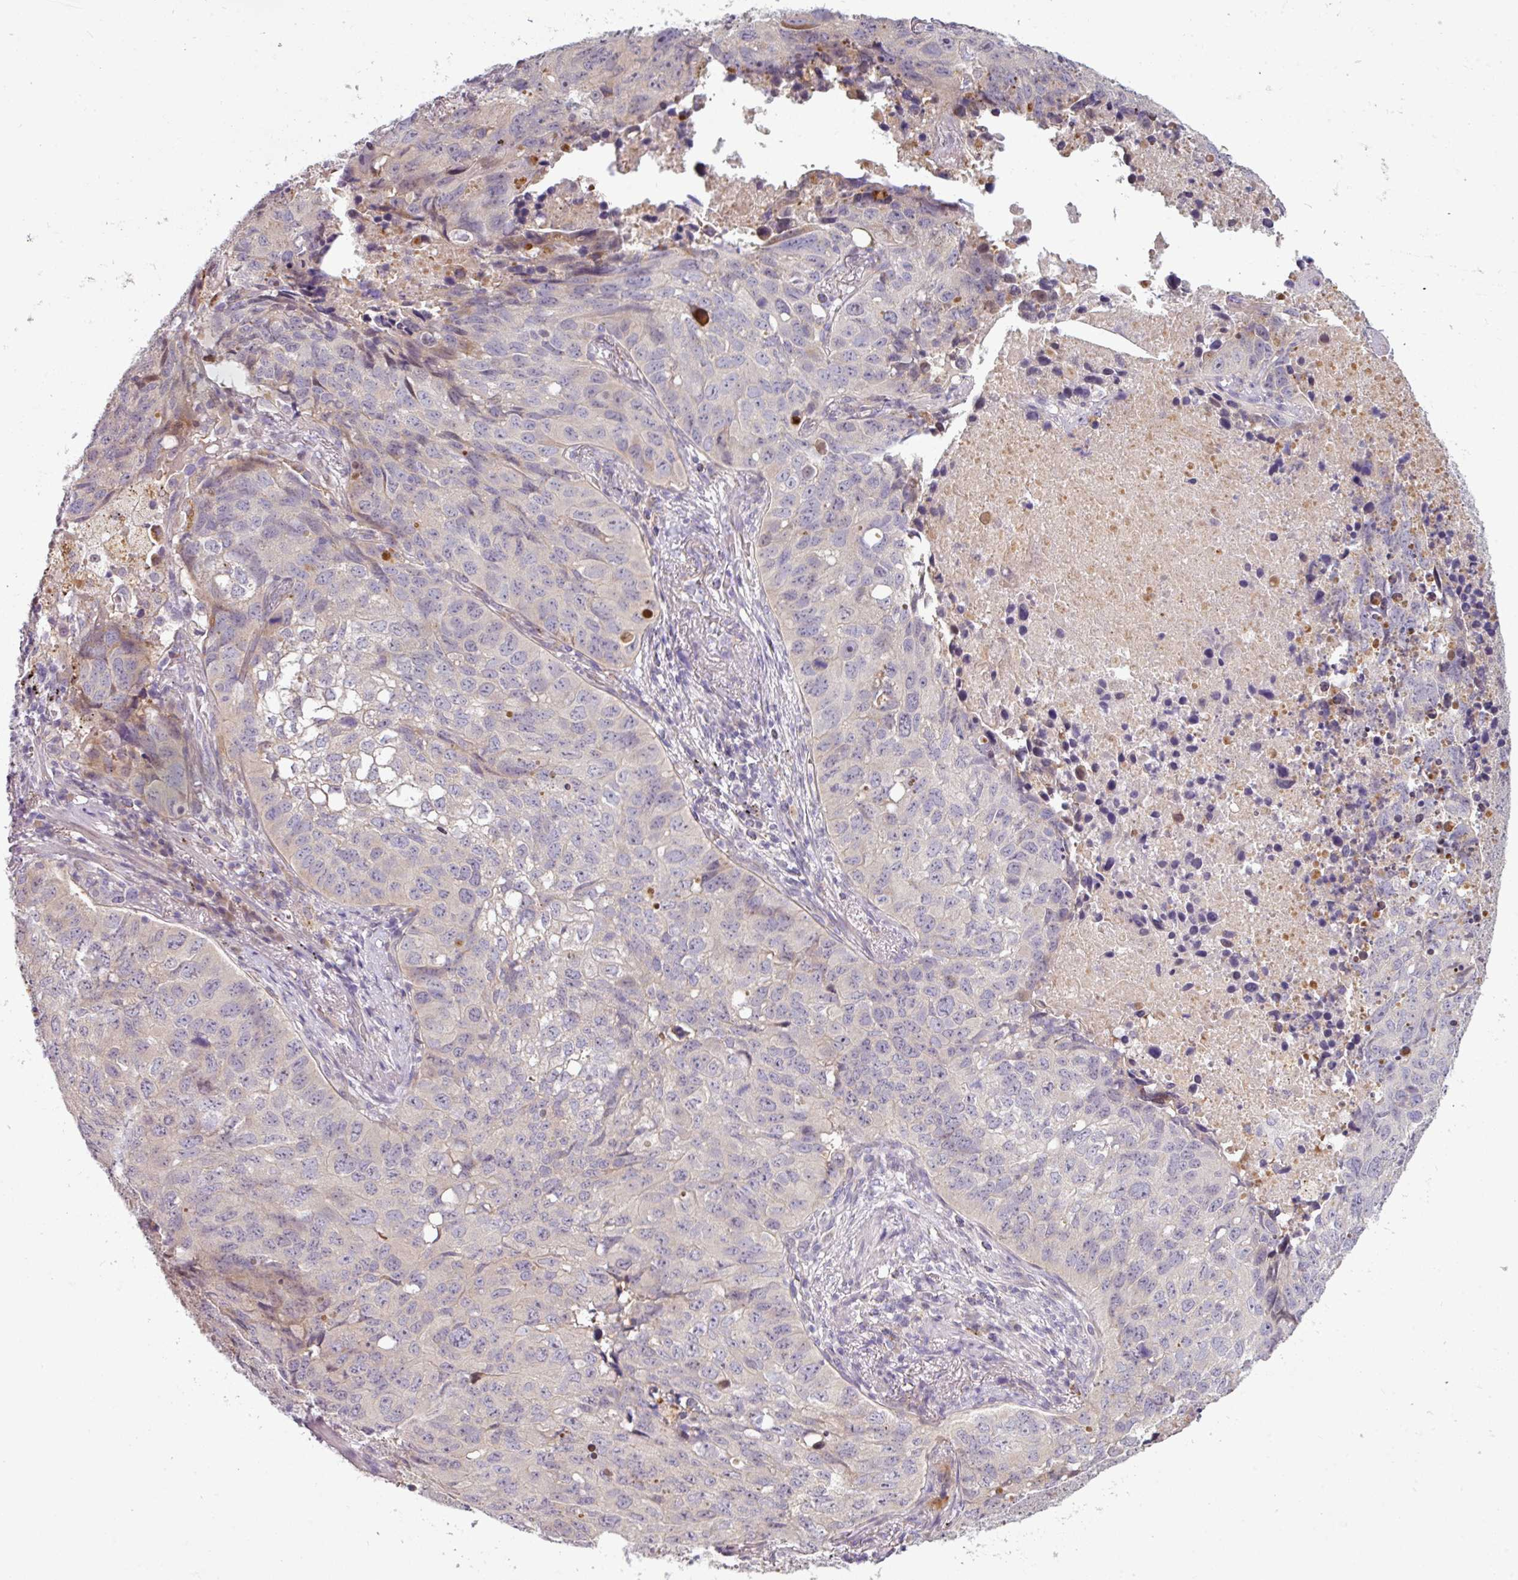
{"staining": {"intensity": "weak", "quantity": "<25%", "location": "cytoplasmic/membranous"}, "tissue": "lung cancer", "cell_type": "Tumor cells", "image_type": "cancer", "snomed": [{"axis": "morphology", "description": "Squamous cell carcinoma, NOS"}, {"axis": "topography", "description": "Lung"}], "caption": "Lung cancer was stained to show a protein in brown. There is no significant positivity in tumor cells.", "gene": "C2orf16", "patient": {"sex": "male", "age": 60}}